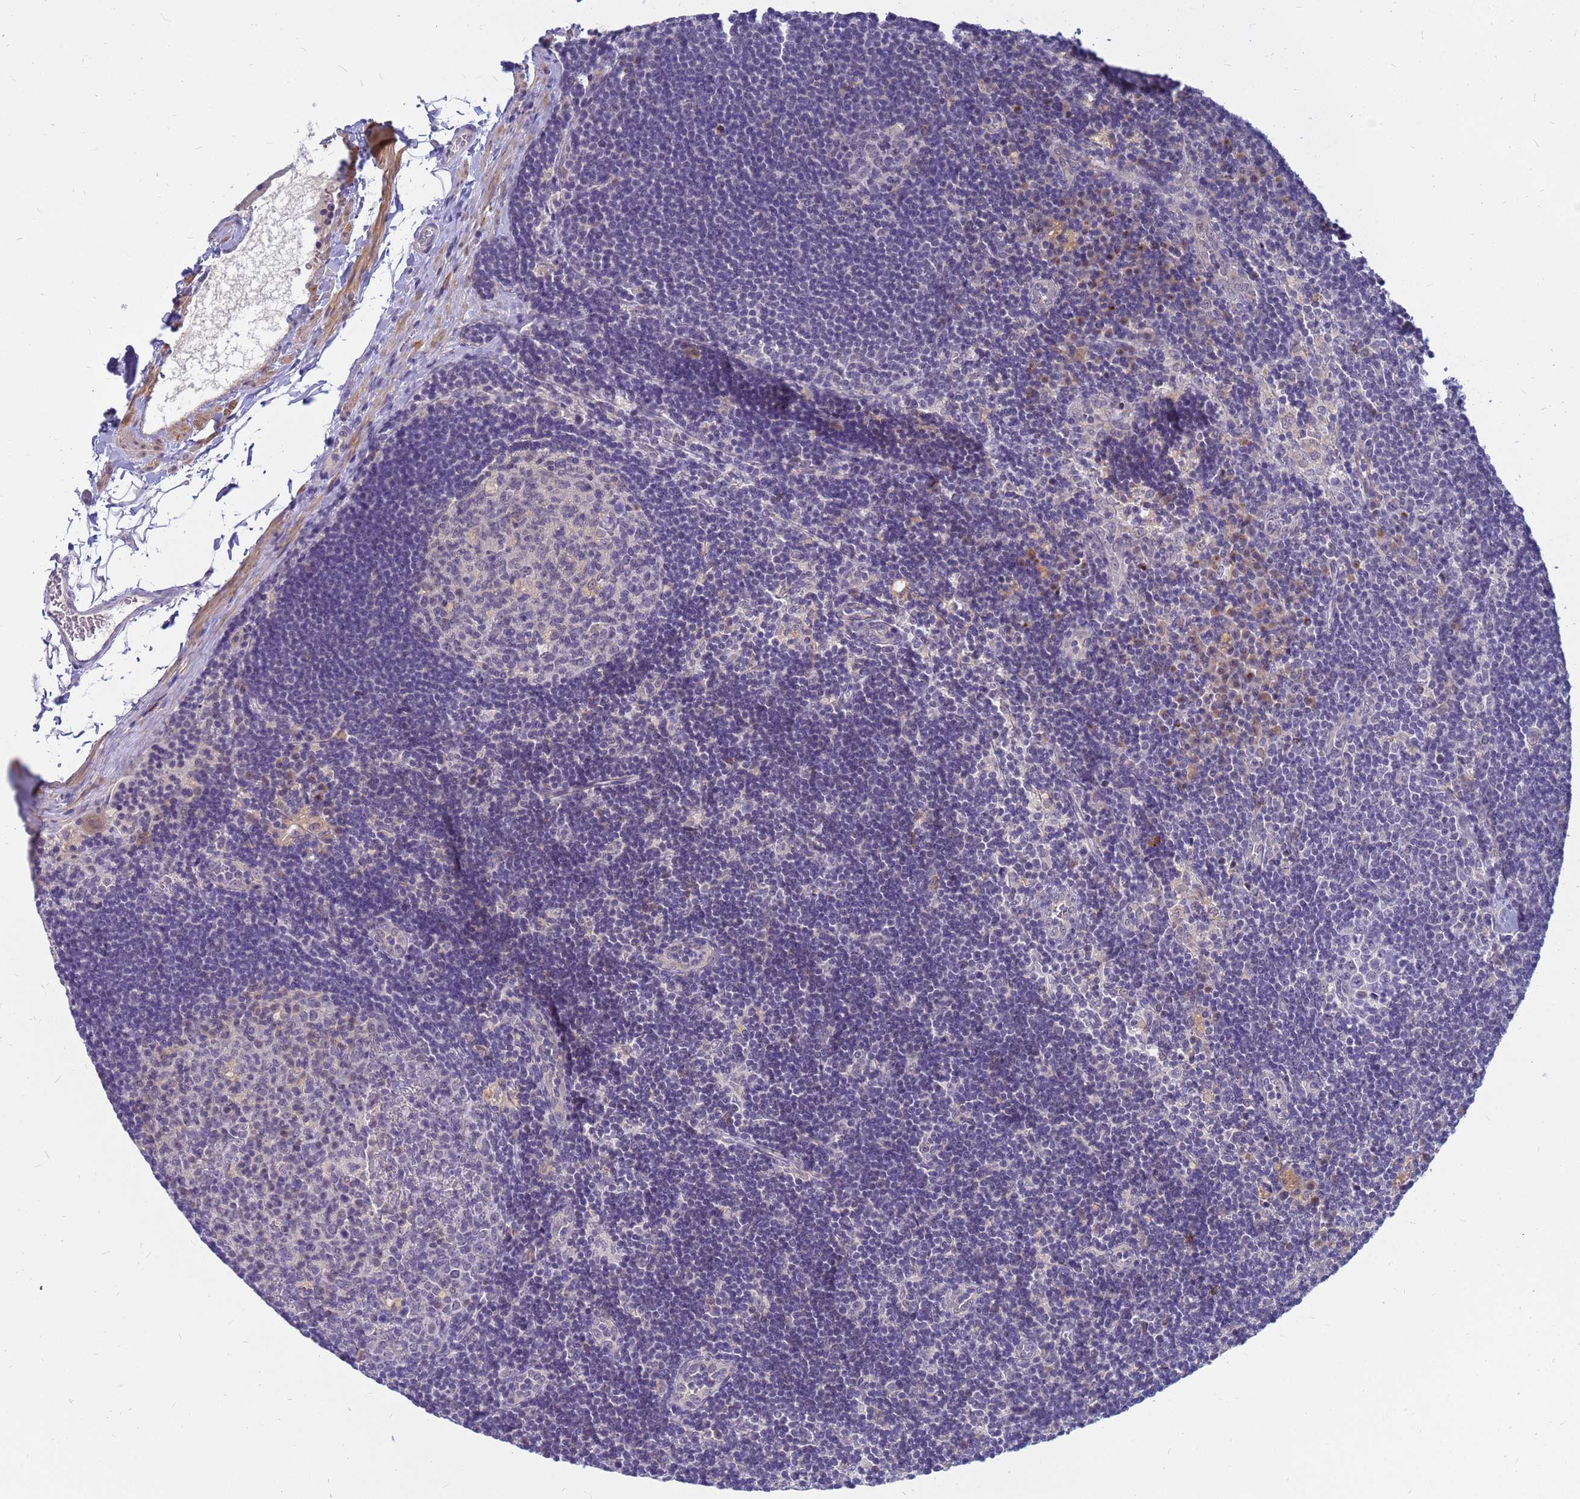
{"staining": {"intensity": "negative", "quantity": "none", "location": "none"}, "tissue": "lymph node", "cell_type": "Germinal center cells", "image_type": "normal", "snomed": [{"axis": "morphology", "description": "Normal tissue, NOS"}, {"axis": "topography", "description": "Lymph node"}], "caption": "Protein analysis of benign lymph node exhibits no significant staining in germinal center cells. (Immunohistochemistry, brightfield microscopy, high magnification).", "gene": "SRGAP3", "patient": {"sex": "male", "age": 24}}